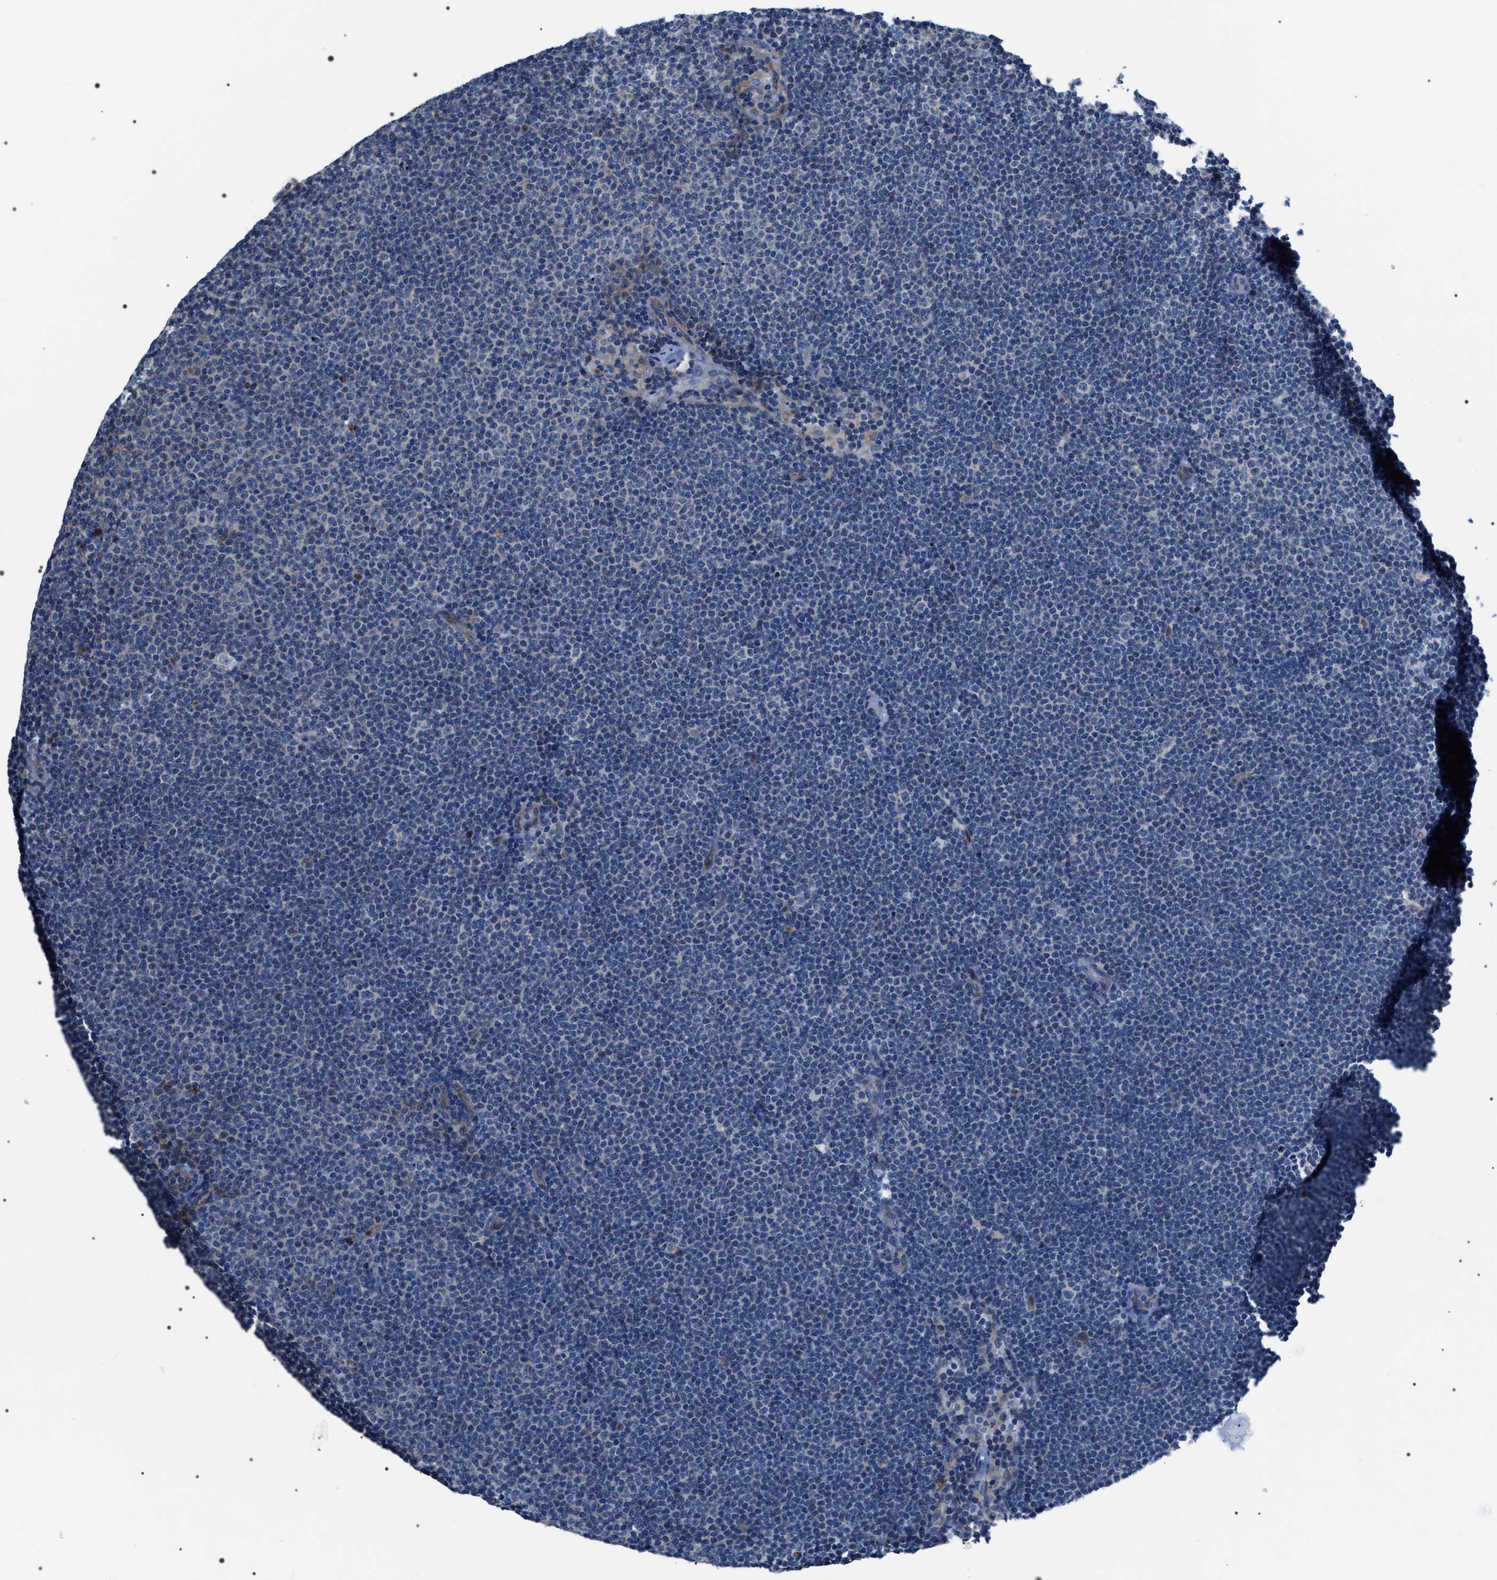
{"staining": {"intensity": "negative", "quantity": "none", "location": "none"}, "tissue": "lymphoma", "cell_type": "Tumor cells", "image_type": "cancer", "snomed": [{"axis": "morphology", "description": "Malignant lymphoma, non-Hodgkin's type, Low grade"}, {"axis": "topography", "description": "Lymph node"}], "caption": "IHC of low-grade malignant lymphoma, non-Hodgkin's type exhibits no expression in tumor cells.", "gene": "PKD1L1", "patient": {"sex": "female", "age": 53}}